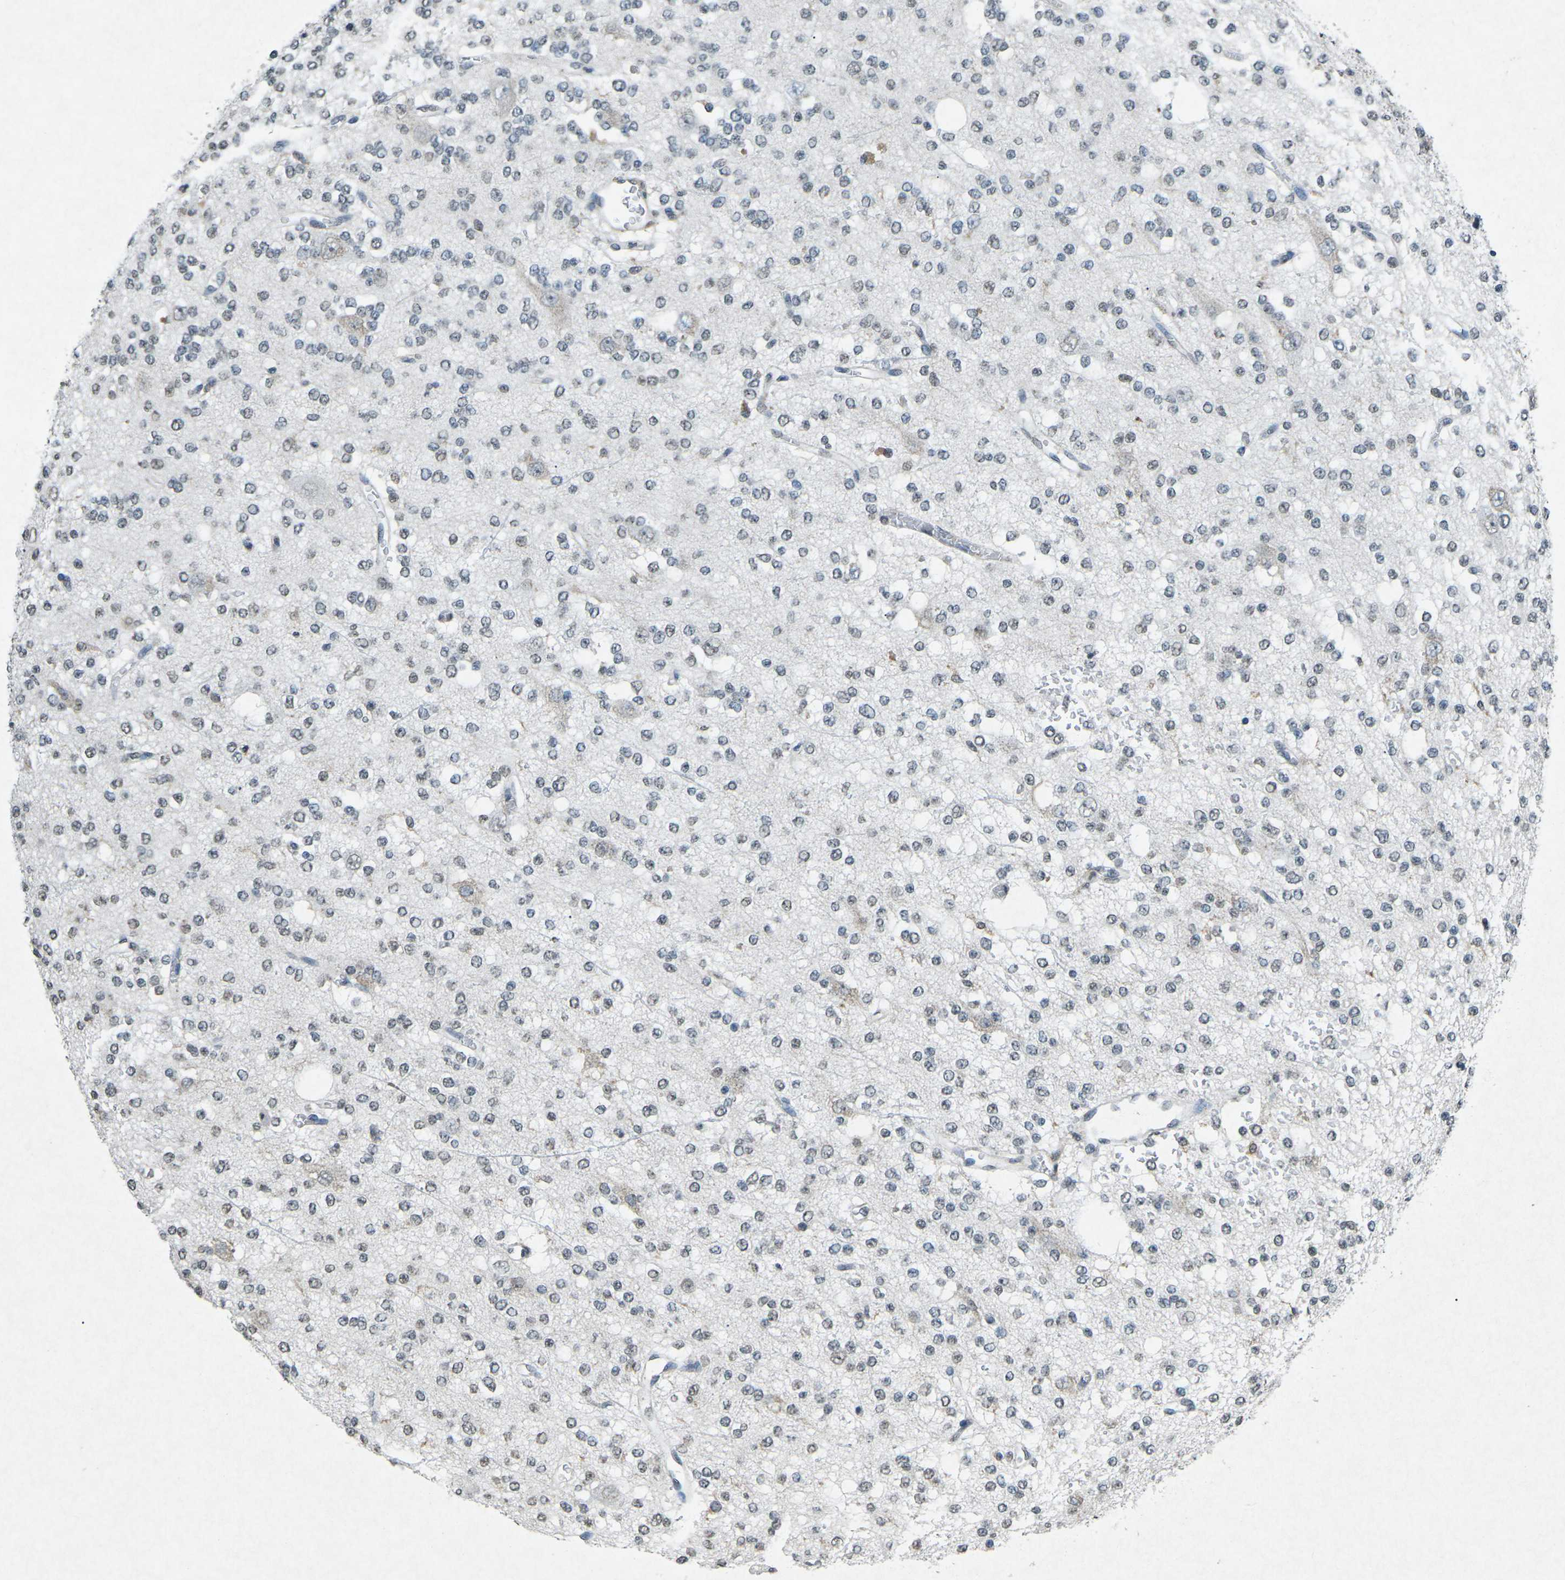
{"staining": {"intensity": "weak", "quantity": "<25%", "location": "nuclear"}, "tissue": "glioma", "cell_type": "Tumor cells", "image_type": "cancer", "snomed": [{"axis": "morphology", "description": "Glioma, malignant, Low grade"}, {"axis": "topography", "description": "Brain"}], "caption": "This histopathology image is of low-grade glioma (malignant) stained with immunohistochemistry (IHC) to label a protein in brown with the nuclei are counter-stained blue. There is no expression in tumor cells.", "gene": "TFR2", "patient": {"sex": "male", "age": 38}}